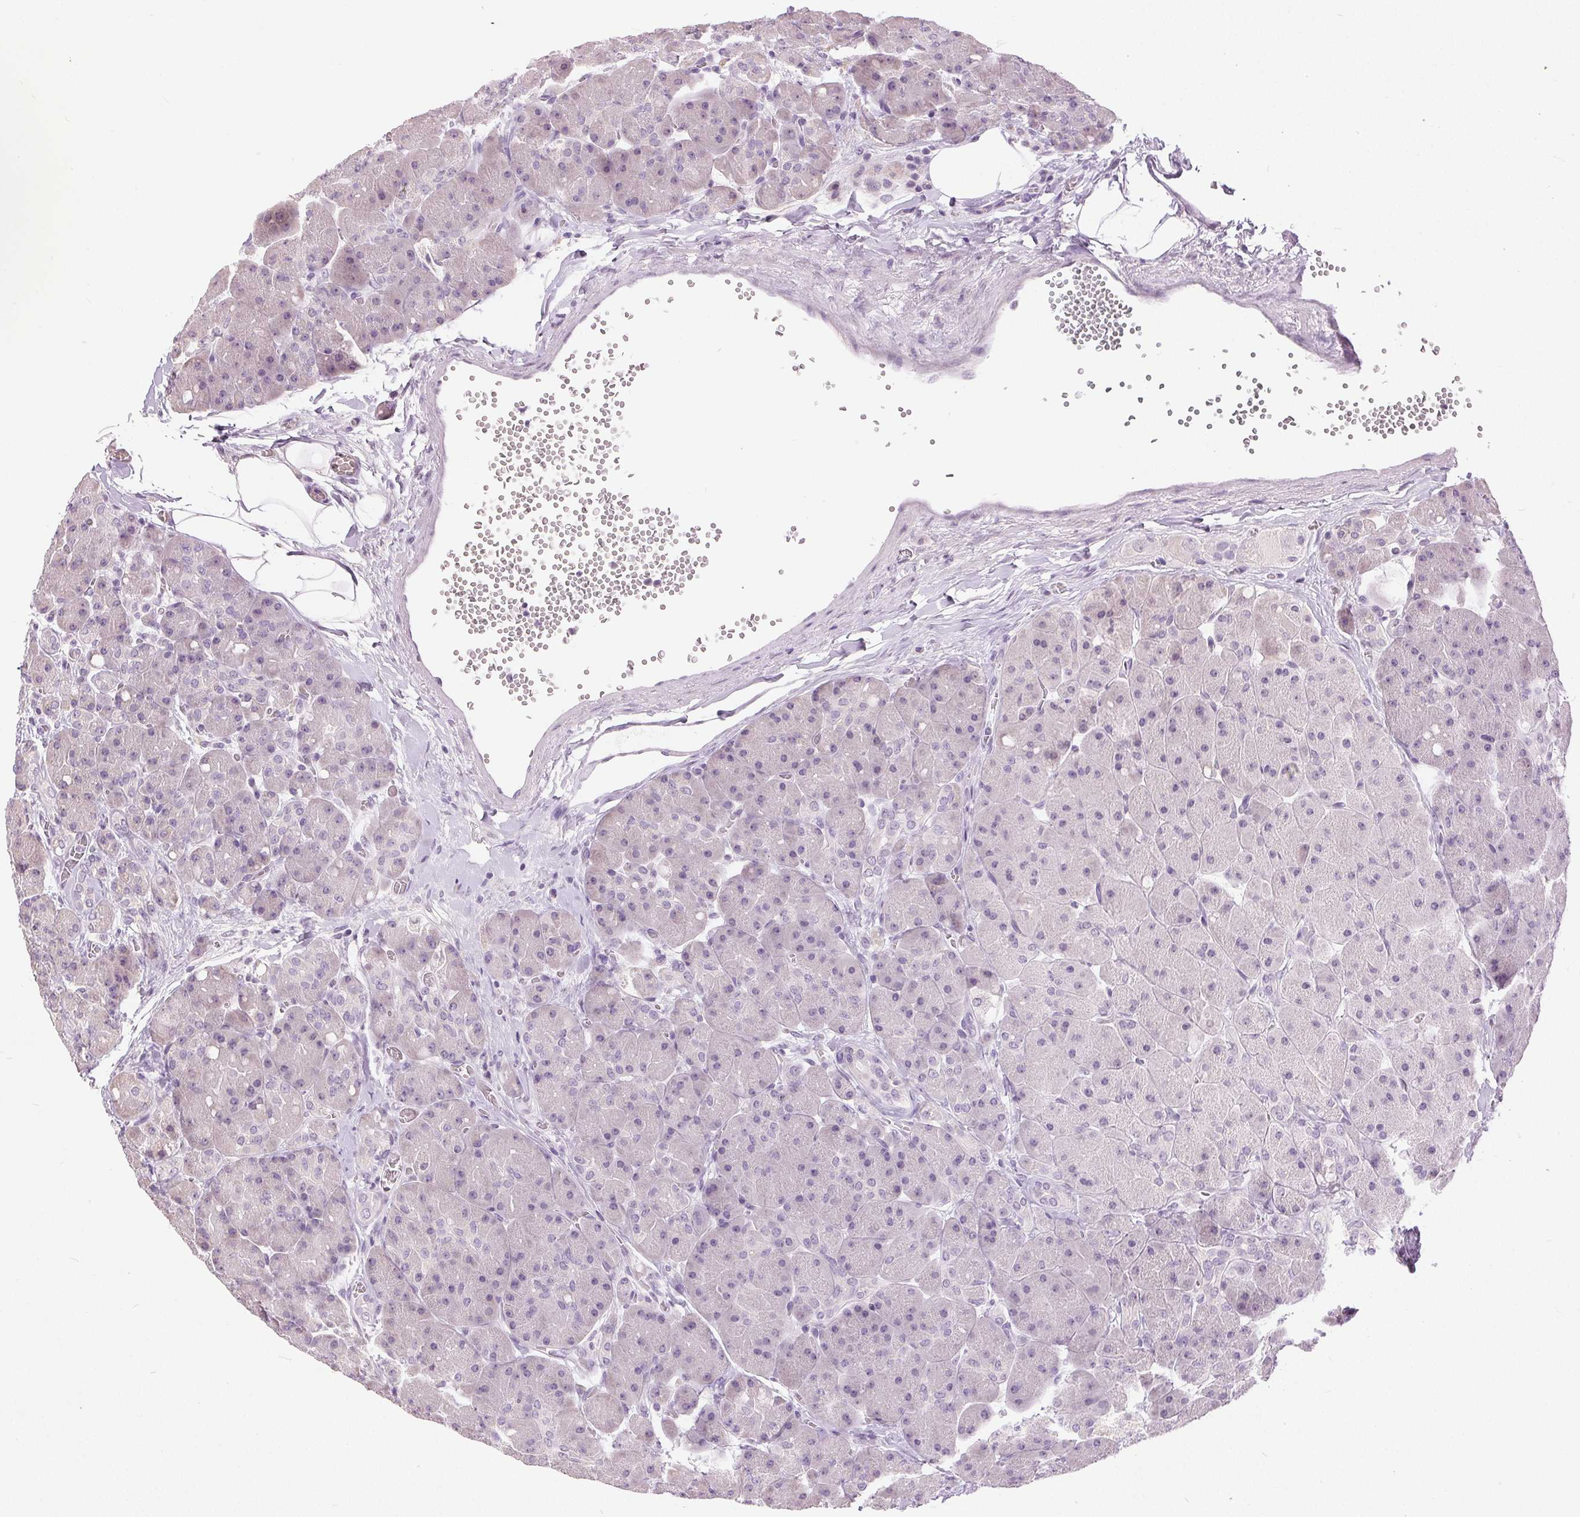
{"staining": {"intensity": "negative", "quantity": "none", "location": "none"}, "tissue": "pancreas", "cell_type": "Exocrine glandular cells", "image_type": "normal", "snomed": [{"axis": "morphology", "description": "Normal tissue, NOS"}, {"axis": "topography", "description": "Pancreas"}], "caption": "Immunohistochemistry of unremarkable human pancreas exhibits no positivity in exocrine glandular cells. (DAB (3,3'-diaminobenzidine) immunohistochemistry with hematoxylin counter stain).", "gene": "DSG3", "patient": {"sex": "male", "age": 55}}